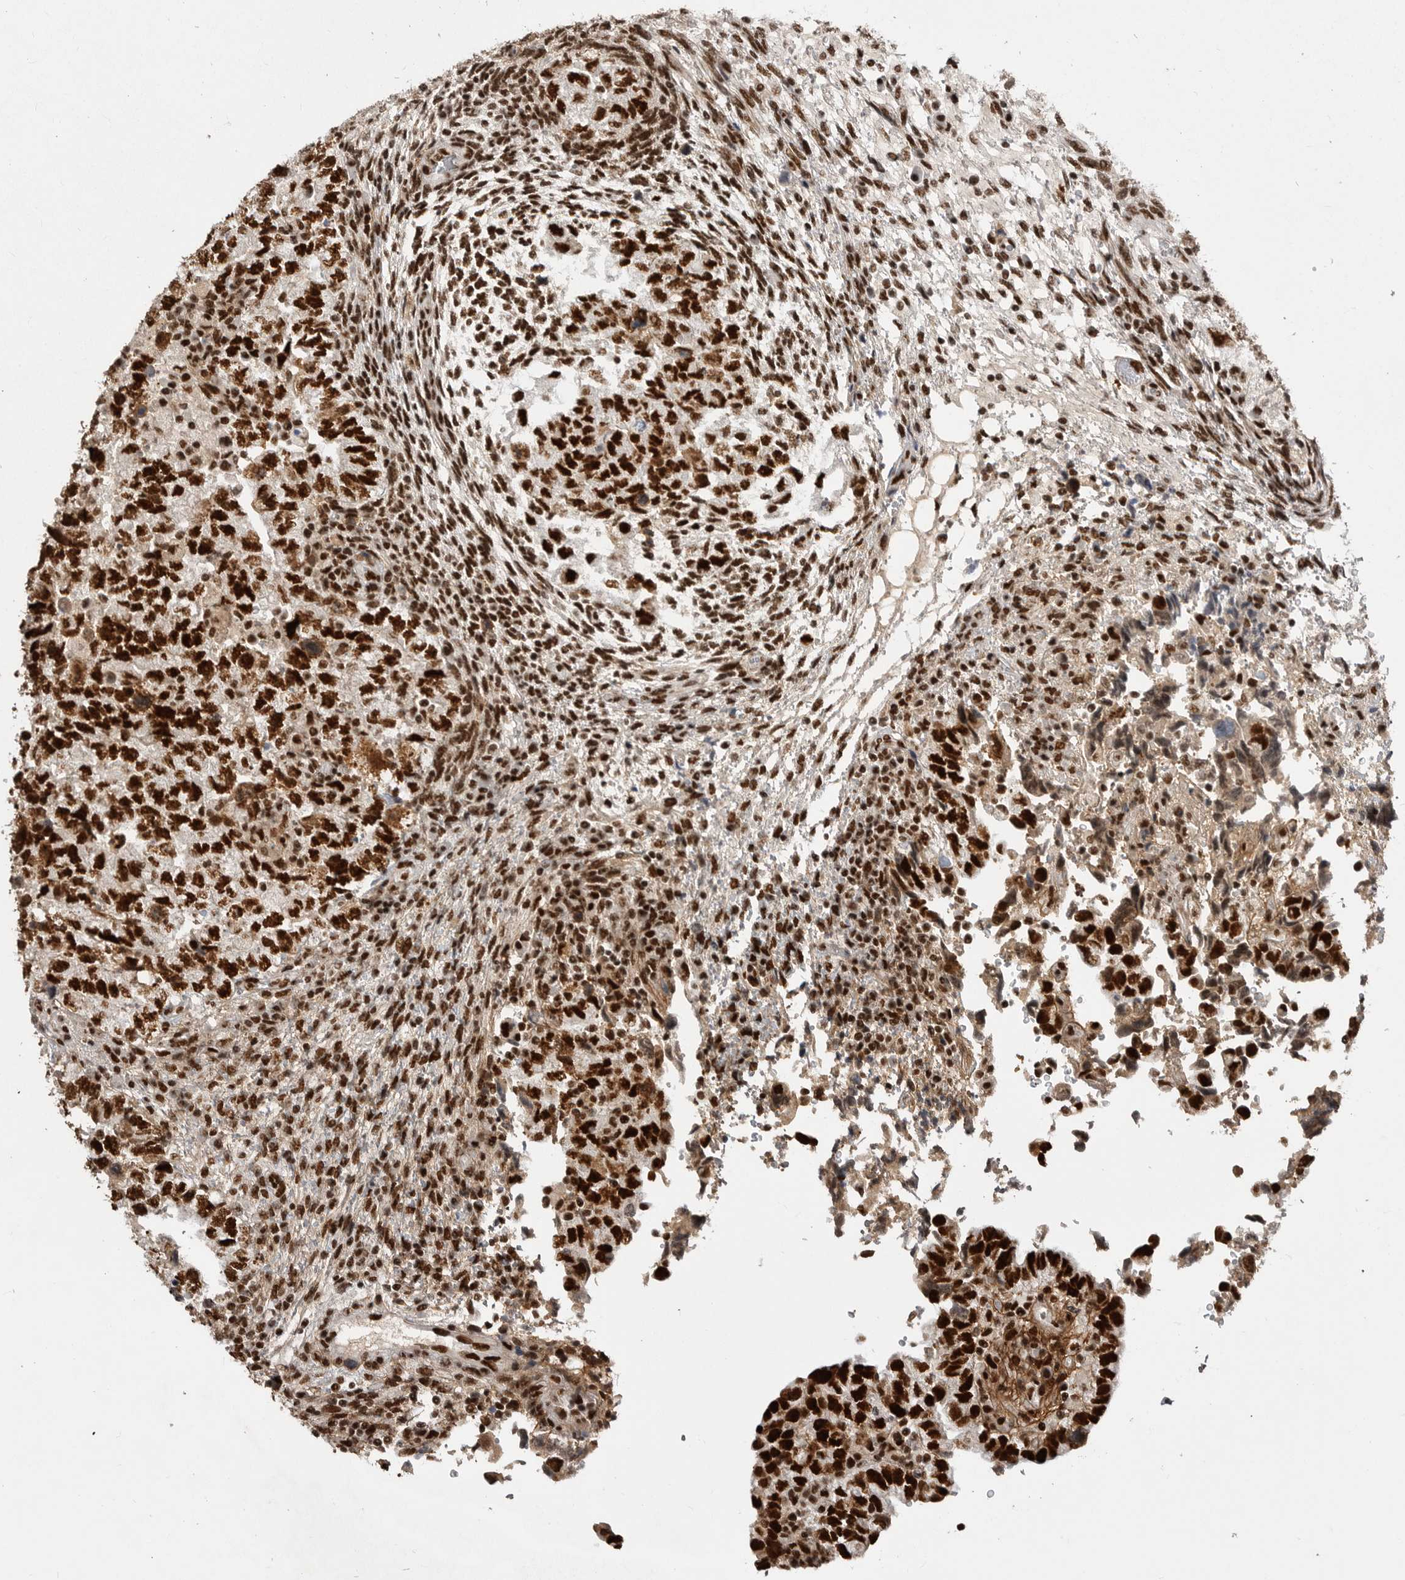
{"staining": {"intensity": "strong", "quantity": ">75%", "location": "cytoplasmic/membranous,nuclear"}, "tissue": "testis cancer", "cell_type": "Tumor cells", "image_type": "cancer", "snomed": [{"axis": "morphology", "description": "Normal tissue, NOS"}, {"axis": "morphology", "description": "Carcinoma, Embryonal, NOS"}, {"axis": "topography", "description": "Testis"}], "caption": "High-power microscopy captured an immunohistochemistry photomicrograph of testis embryonal carcinoma, revealing strong cytoplasmic/membranous and nuclear expression in approximately >75% of tumor cells.", "gene": "PPP1R8", "patient": {"sex": "male", "age": 36}}